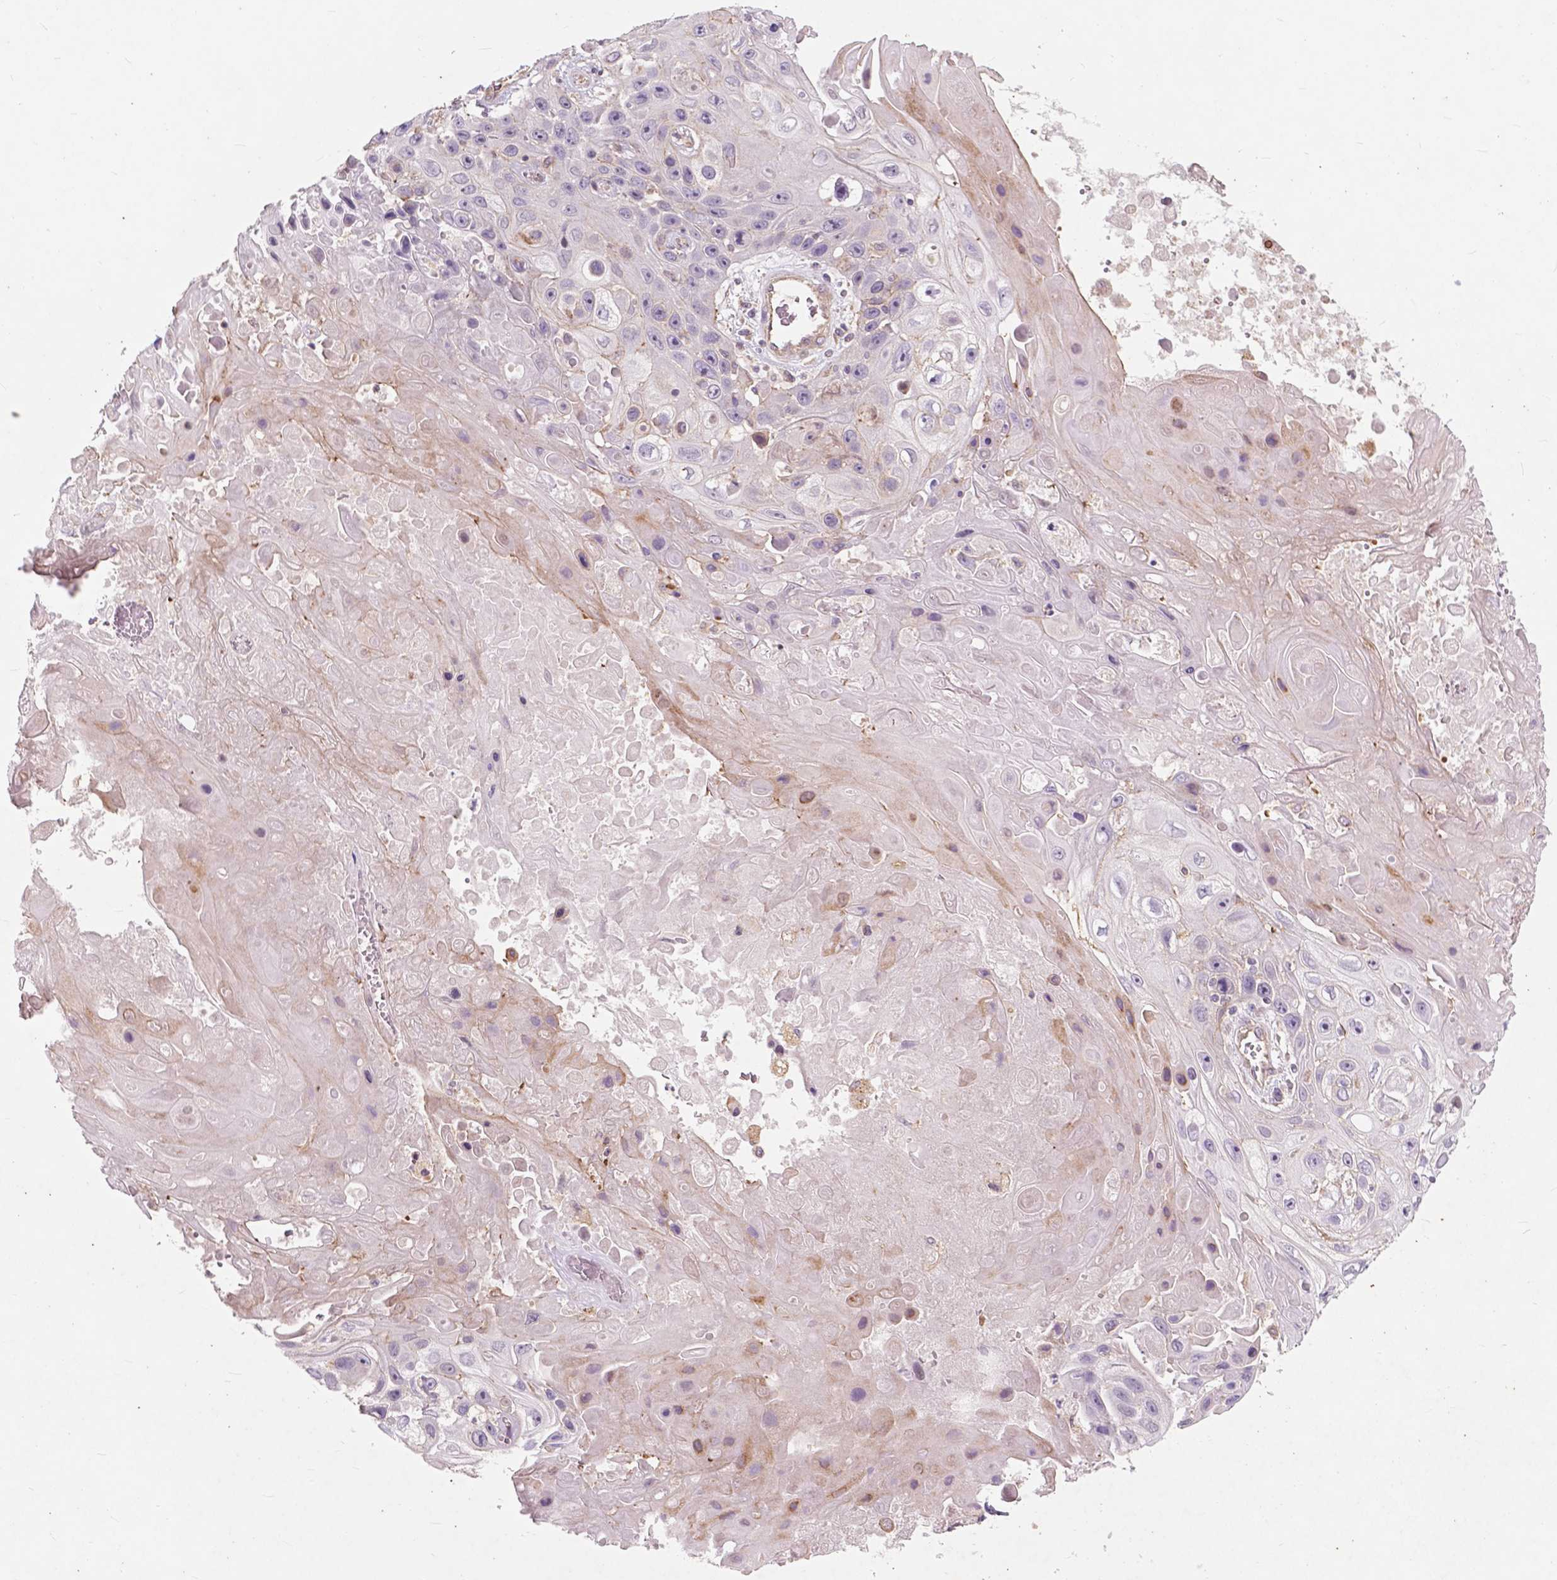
{"staining": {"intensity": "negative", "quantity": "none", "location": "none"}, "tissue": "skin cancer", "cell_type": "Tumor cells", "image_type": "cancer", "snomed": [{"axis": "morphology", "description": "Squamous cell carcinoma, NOS"}, {"axis": "topography", "description": "Skin"}], "caption": "Squamous cell carcinoma (skin) stained for a protein using immunohistochemistry (IHC) demonstrates no expression tumor cells.", "gene": "RFPL4B", "patient": {"sex": "male", "age": 82}}